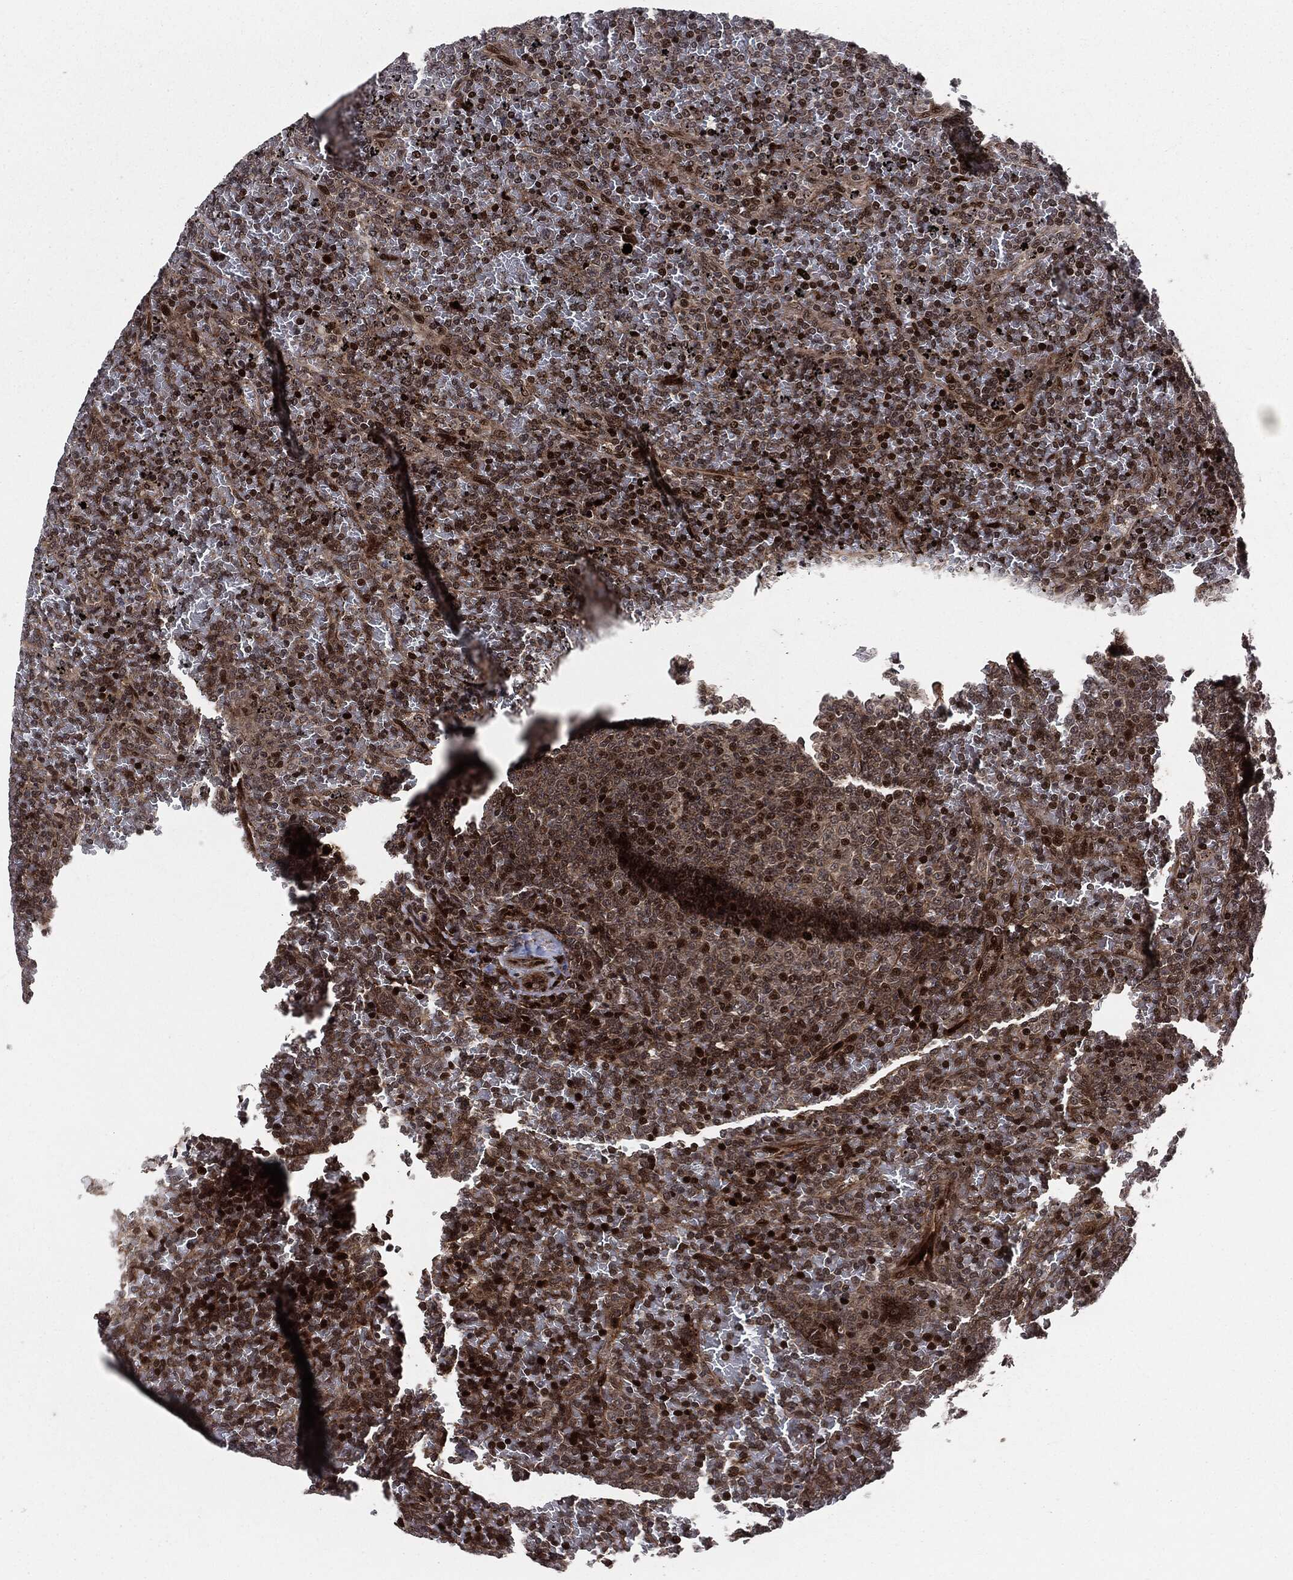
{"staining": {"intensity": "strong", "quantity": "25%-75%", "location": "cytoplasmic/membranous,nuclear"}, "tissue": "lymphoma", "cell_type": "Tumor cells", "image_type": "cancer", "snomed": [{"axis": "morphology", "description": "Malignant lymphoma, non-Hodgkin's type, Low grade"}, {"axis": "topography", "description": "Spleen"}], "caption": "Lymphoma was stained to show a protein in brown. There is high levels of strong cytoplasmic/membranous and nuclear expression in about 25%-75% of tumor cells. (DAB IHC with brightfield microscopy, high magnification).", "gene": "SMAD4", "patient": {"sex": "female", "age": 77}}